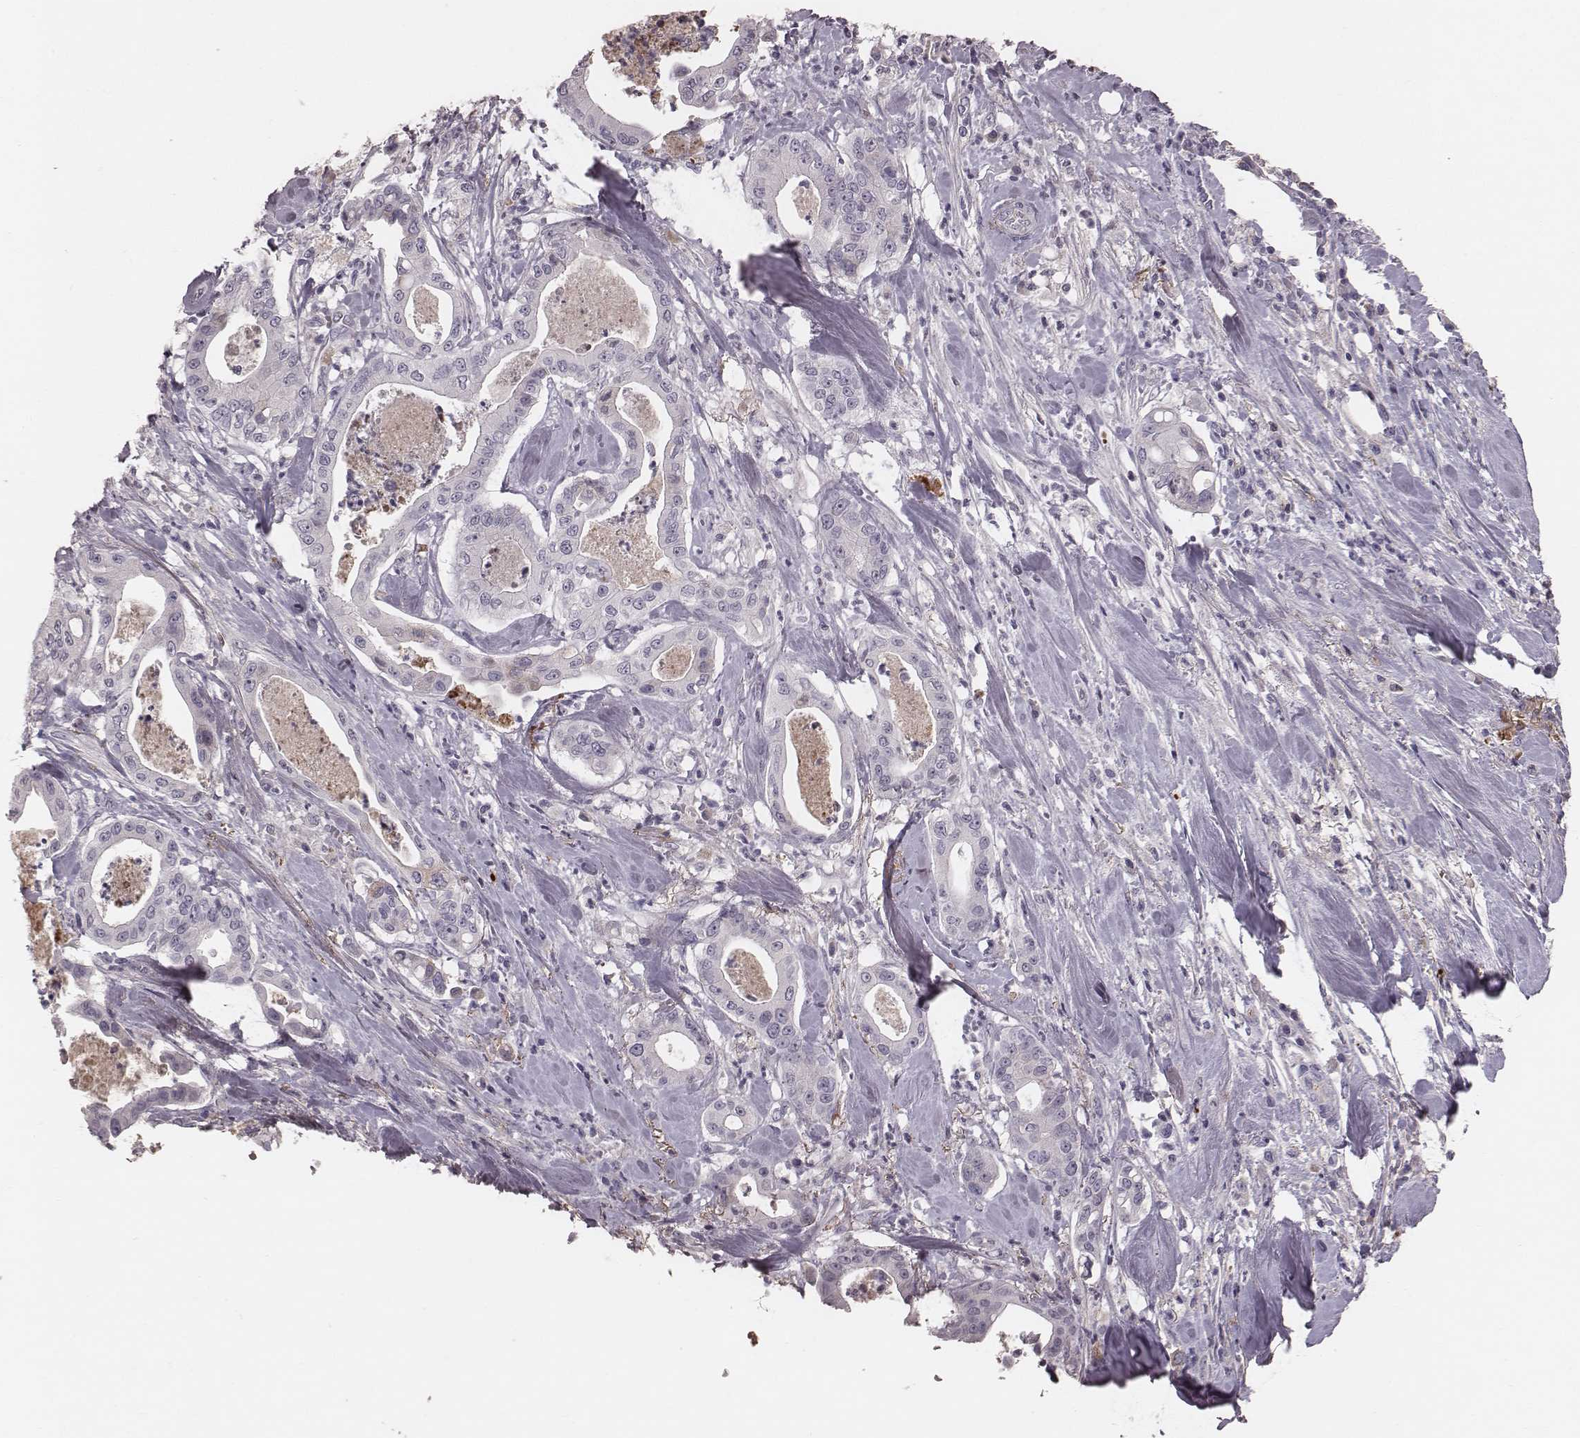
{"staining": {"intensity": "negative", "quantity": "none", "location": "none"}, "tissue": "pancreatic cancer", "cell_type": "Tumor cells", "image_type": "cancer", "snomed": [{"axis": "morphology", "description": "Adenocarcinoma, NOS"}, {"axis": "topography", "description": "Pancreas"}], "caption": "Histopathology image shows no significant protein expression in tumor cells of adenocarcinoma (pancreatic).", "gene": "CFTR", "patient": {"sex": "male", "age": 71}}